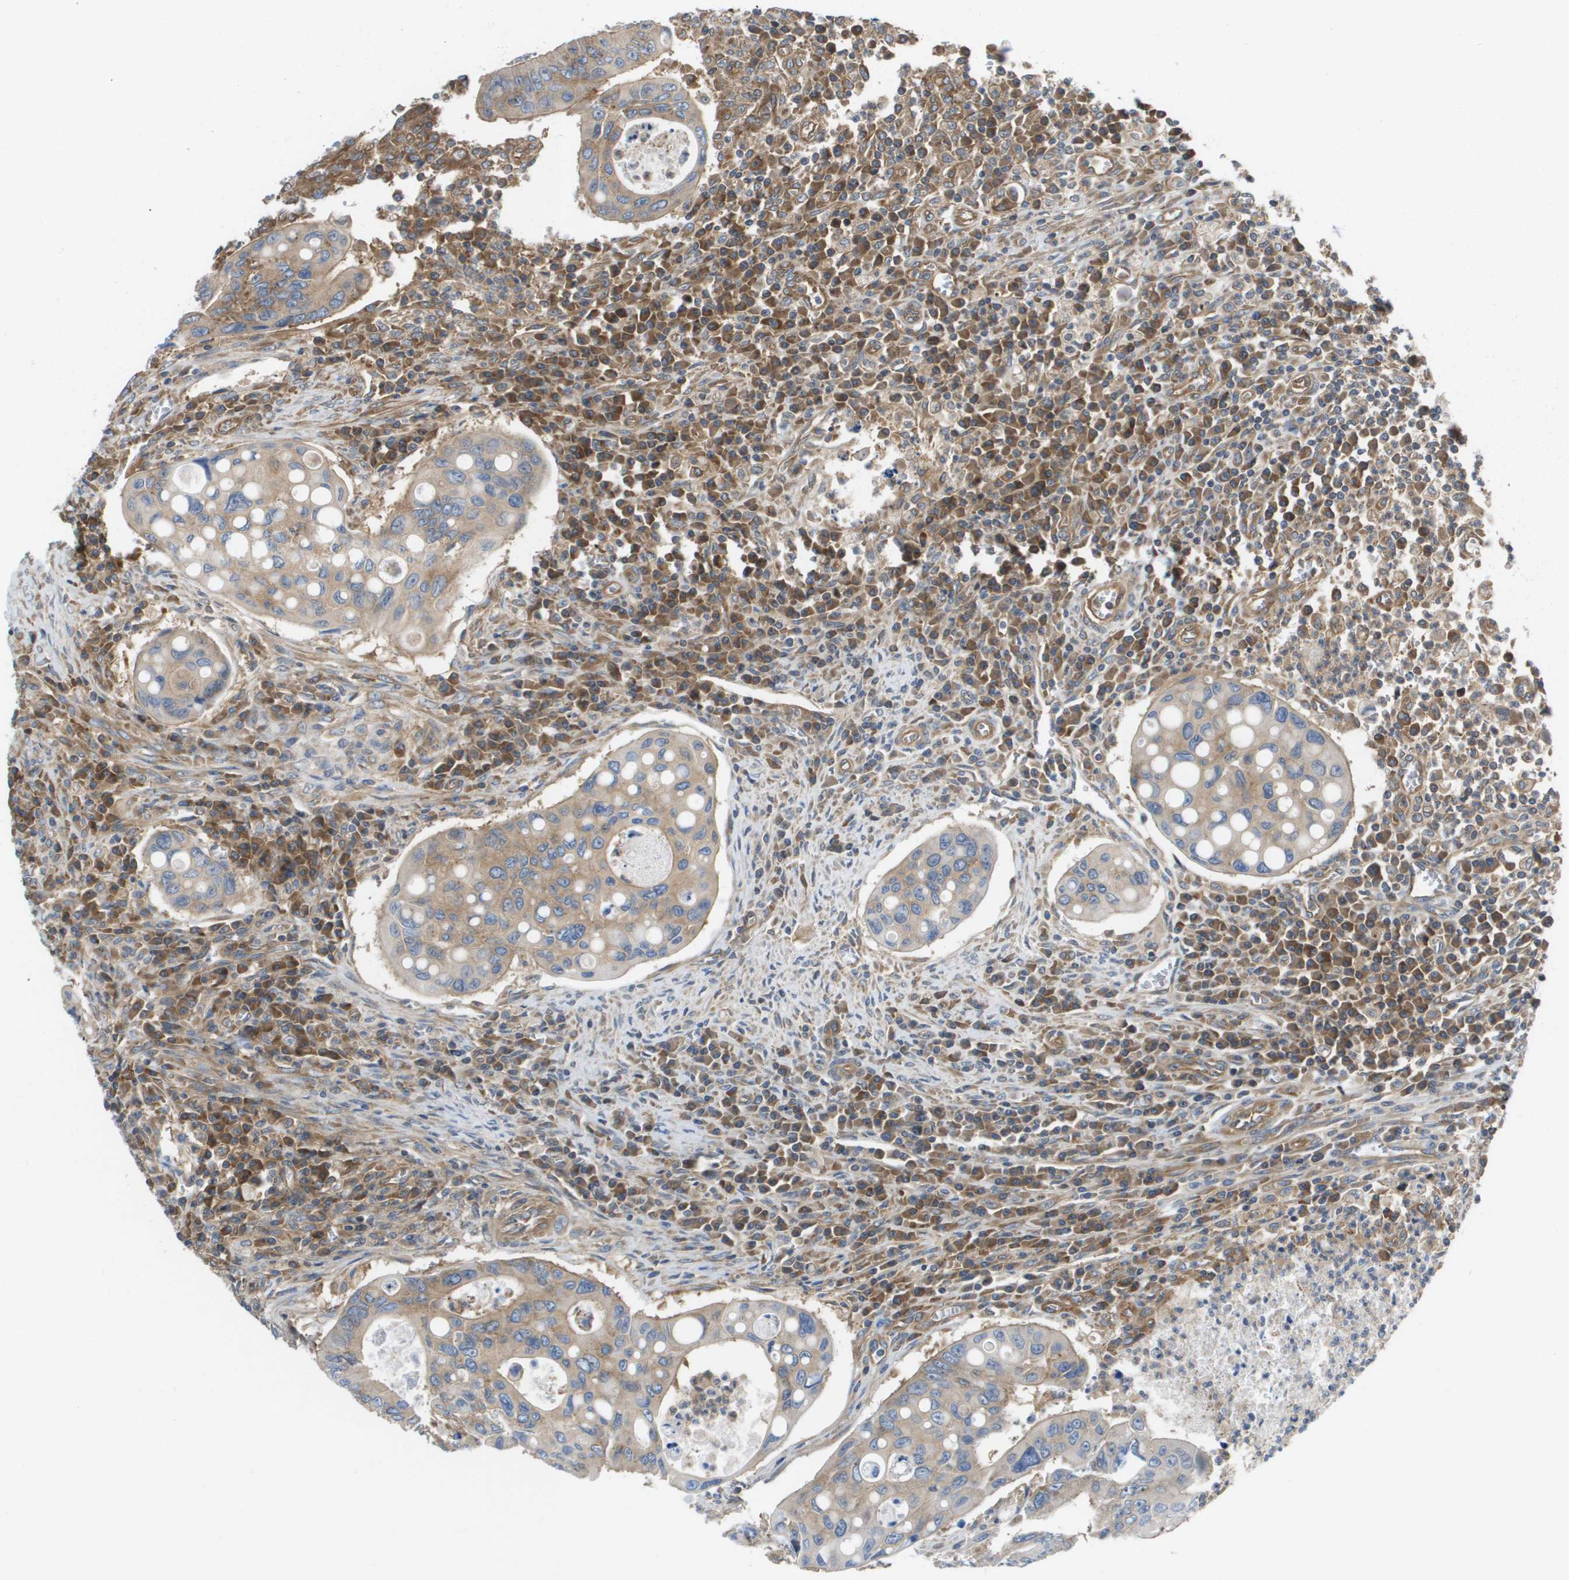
{"staining": {"intensity": "moderate", "quantity": ">75%", "location": "cytoplasmic/membranous"}, "tissue": "colorectal cancer", "cell_type": "Tumor cells", "image_type": "cancer", "snomed": [{"axis": "morphology", "description": "Inflammation, NOS"}, {"axis": "morphology", "description": "Adenocarcinoma, NOS"}, {"axis": "topography", "description": "Colon"}], "caption": "About >75% of tumor cells in human colorectal adenocarcinoma display moderate cytoplasmic/membranous protein expression as visualized by brown immunohistochemical staining.", "gene": "EIF4G2", "patient": {"sex": "male", "age": 72}}